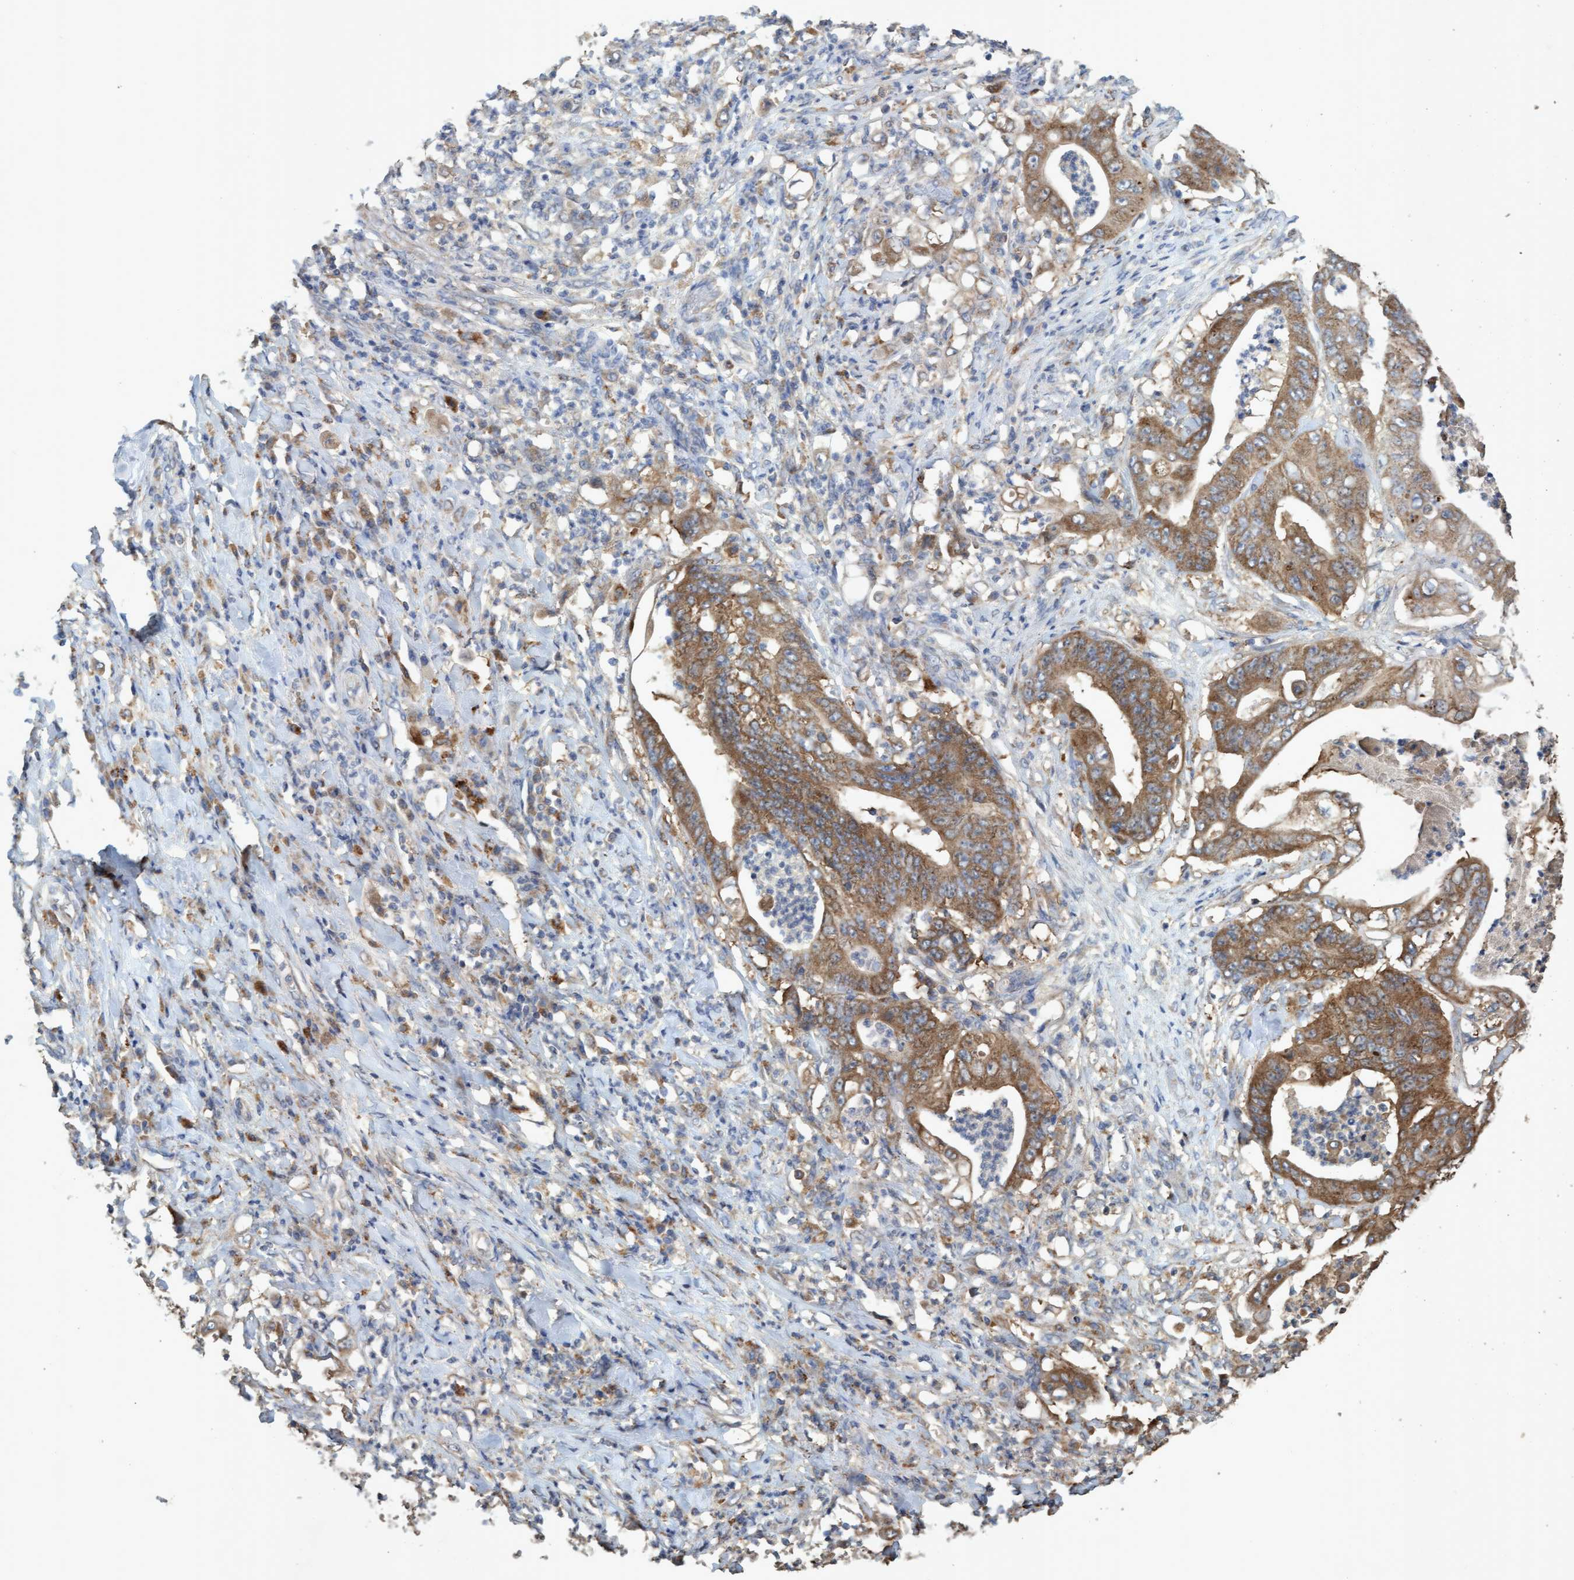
{"staining": {"intensity": "moderate", "quantity": ">75%", "location": "cytoplasmic/membranous"}, "tissue": "stomach cancer", "cell_type": "Tumor cells", "image_type": "cancer", "snomed": [{"axis": "morphology", "description": "Adenocarcinoma, NOS"}, {"axis": "topography", "description": "Stomach"}], "caption": "Immunohistochemistry (IHC) of stomach cancer demonstrates medium levels of moderate cytoplasmic/membranous staining in approximately >75% of tumor cells.", "gene": "ATPAF2", "patient": {"sex": "female", "age": 73}}